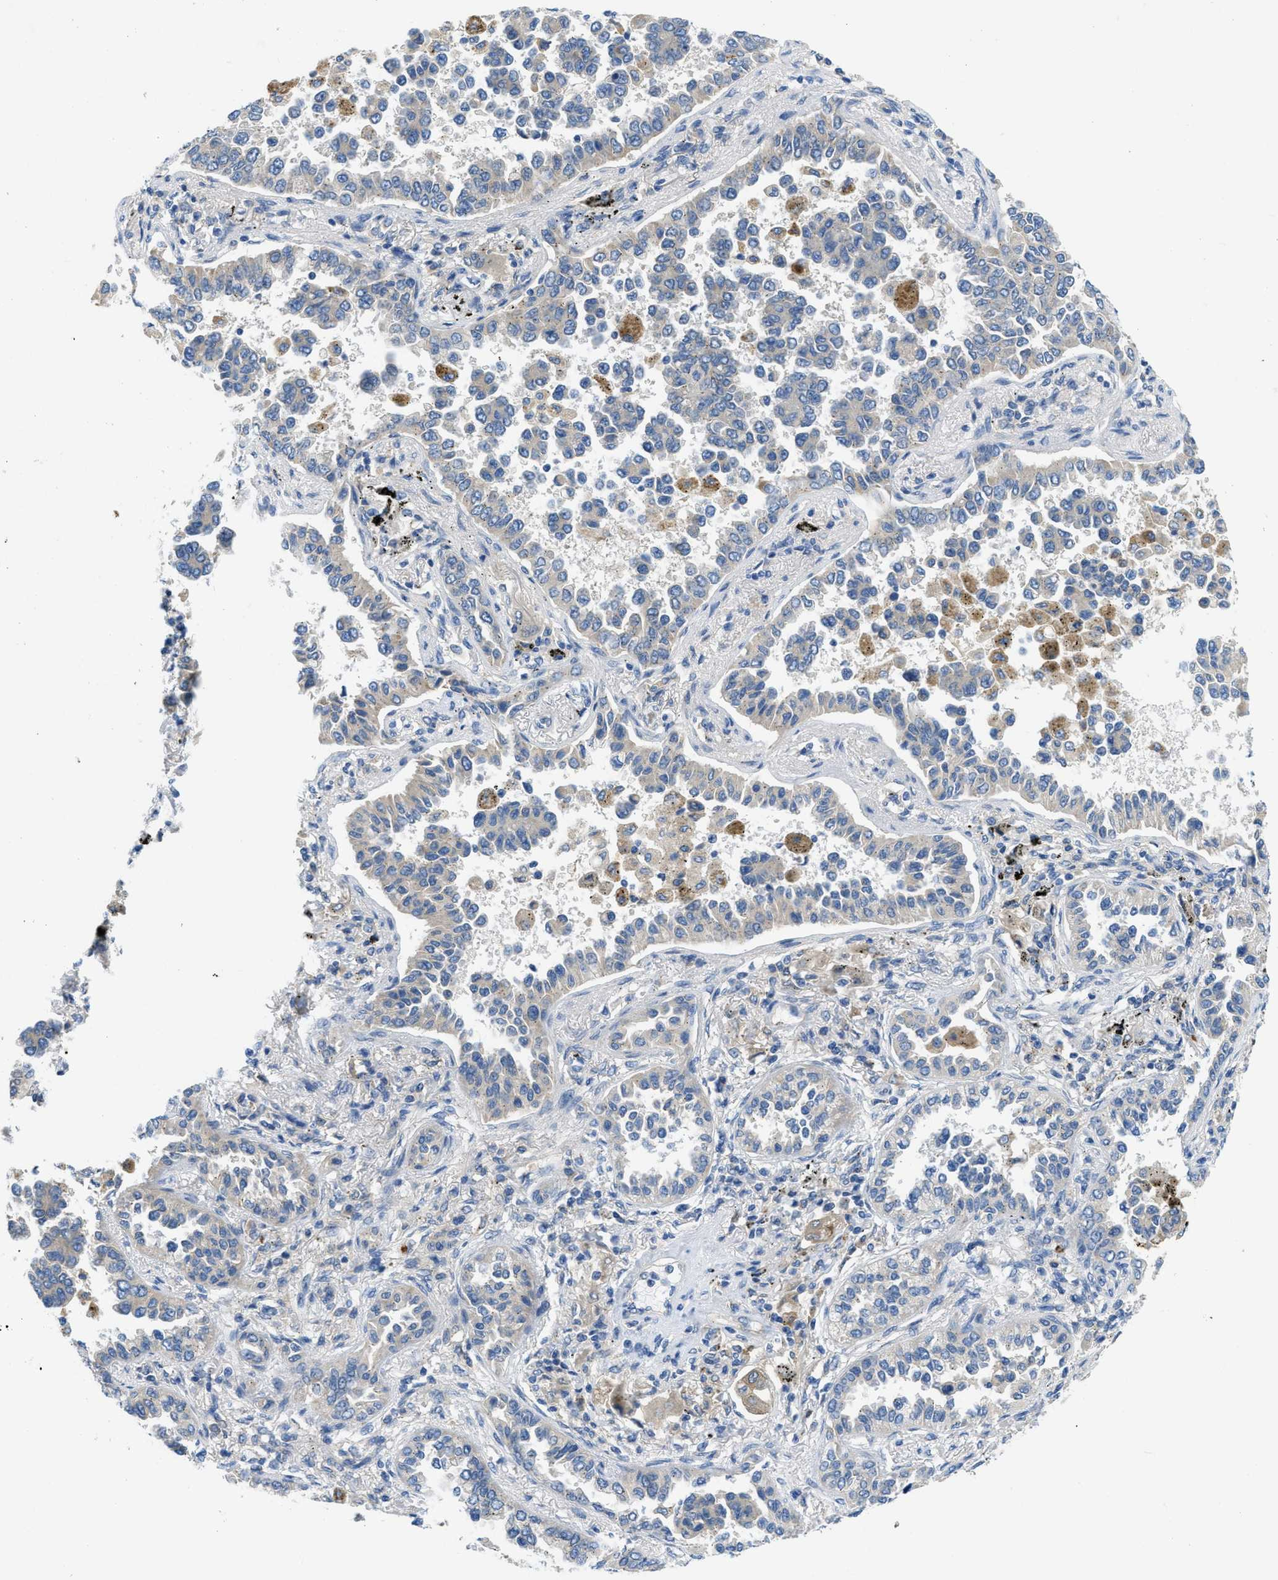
{"staining": {"intensity": "negative", "quantity": "none", "location": "none"}, "tissue": "lung cancer", "cell_type": "Tumor cells", "image_type": "cancer", "snomed": [{"axis": "morphology", "description": "Normal tissue, NOS"}, {"axis": "morphology", "description": "Adenocarcinoma, NOS"}, {"axis": "topography", "description": "Lung"}], "caption": "The micrograph reveals no staining of tumor cells in lung cancer.", "gene": "RIPK2", "patient": {"sex": "male", "age": 59}}